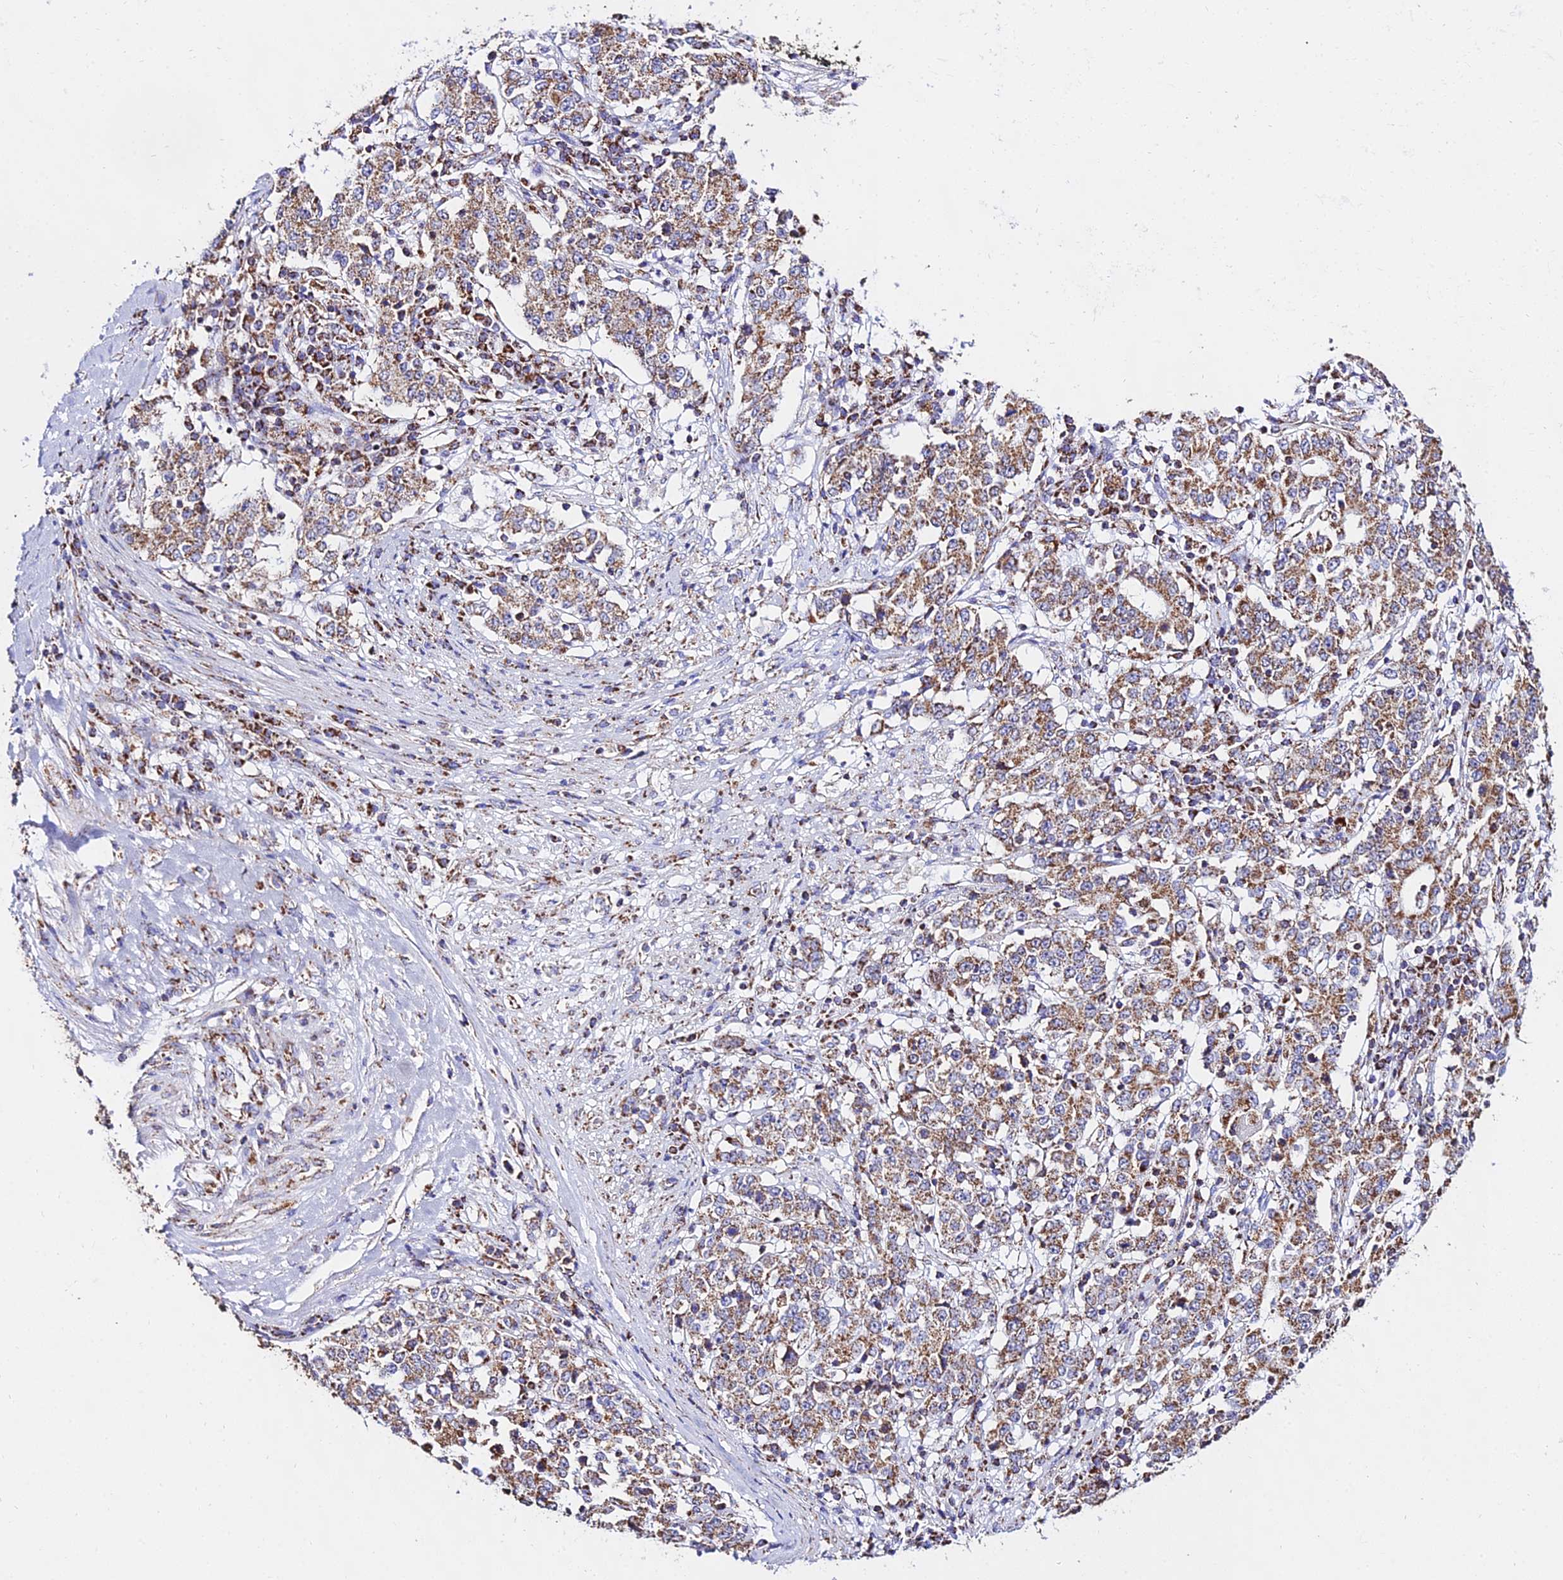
{"staining": {"intensity": "moderate", "quantity": ">75%", "location": "cytoplasmic/membranous"}, "tissue": "stomach cancer", "cell_type": "Tumor cells", "image_type": "cancer", "snomed": [{"axis": "morphology", "description": "Adenocarcinoma, NOS"}, {"axis": "topography", "description": "Stomach"}], "caption": "Tumor cells exhibit medium levels of moderate cytoplasmic/membranous expression in about >75% of cells in human adenocarcinoma (stomach).", "gene": "ATP5PD", "patient": {"sex": "male", "age": 59}}